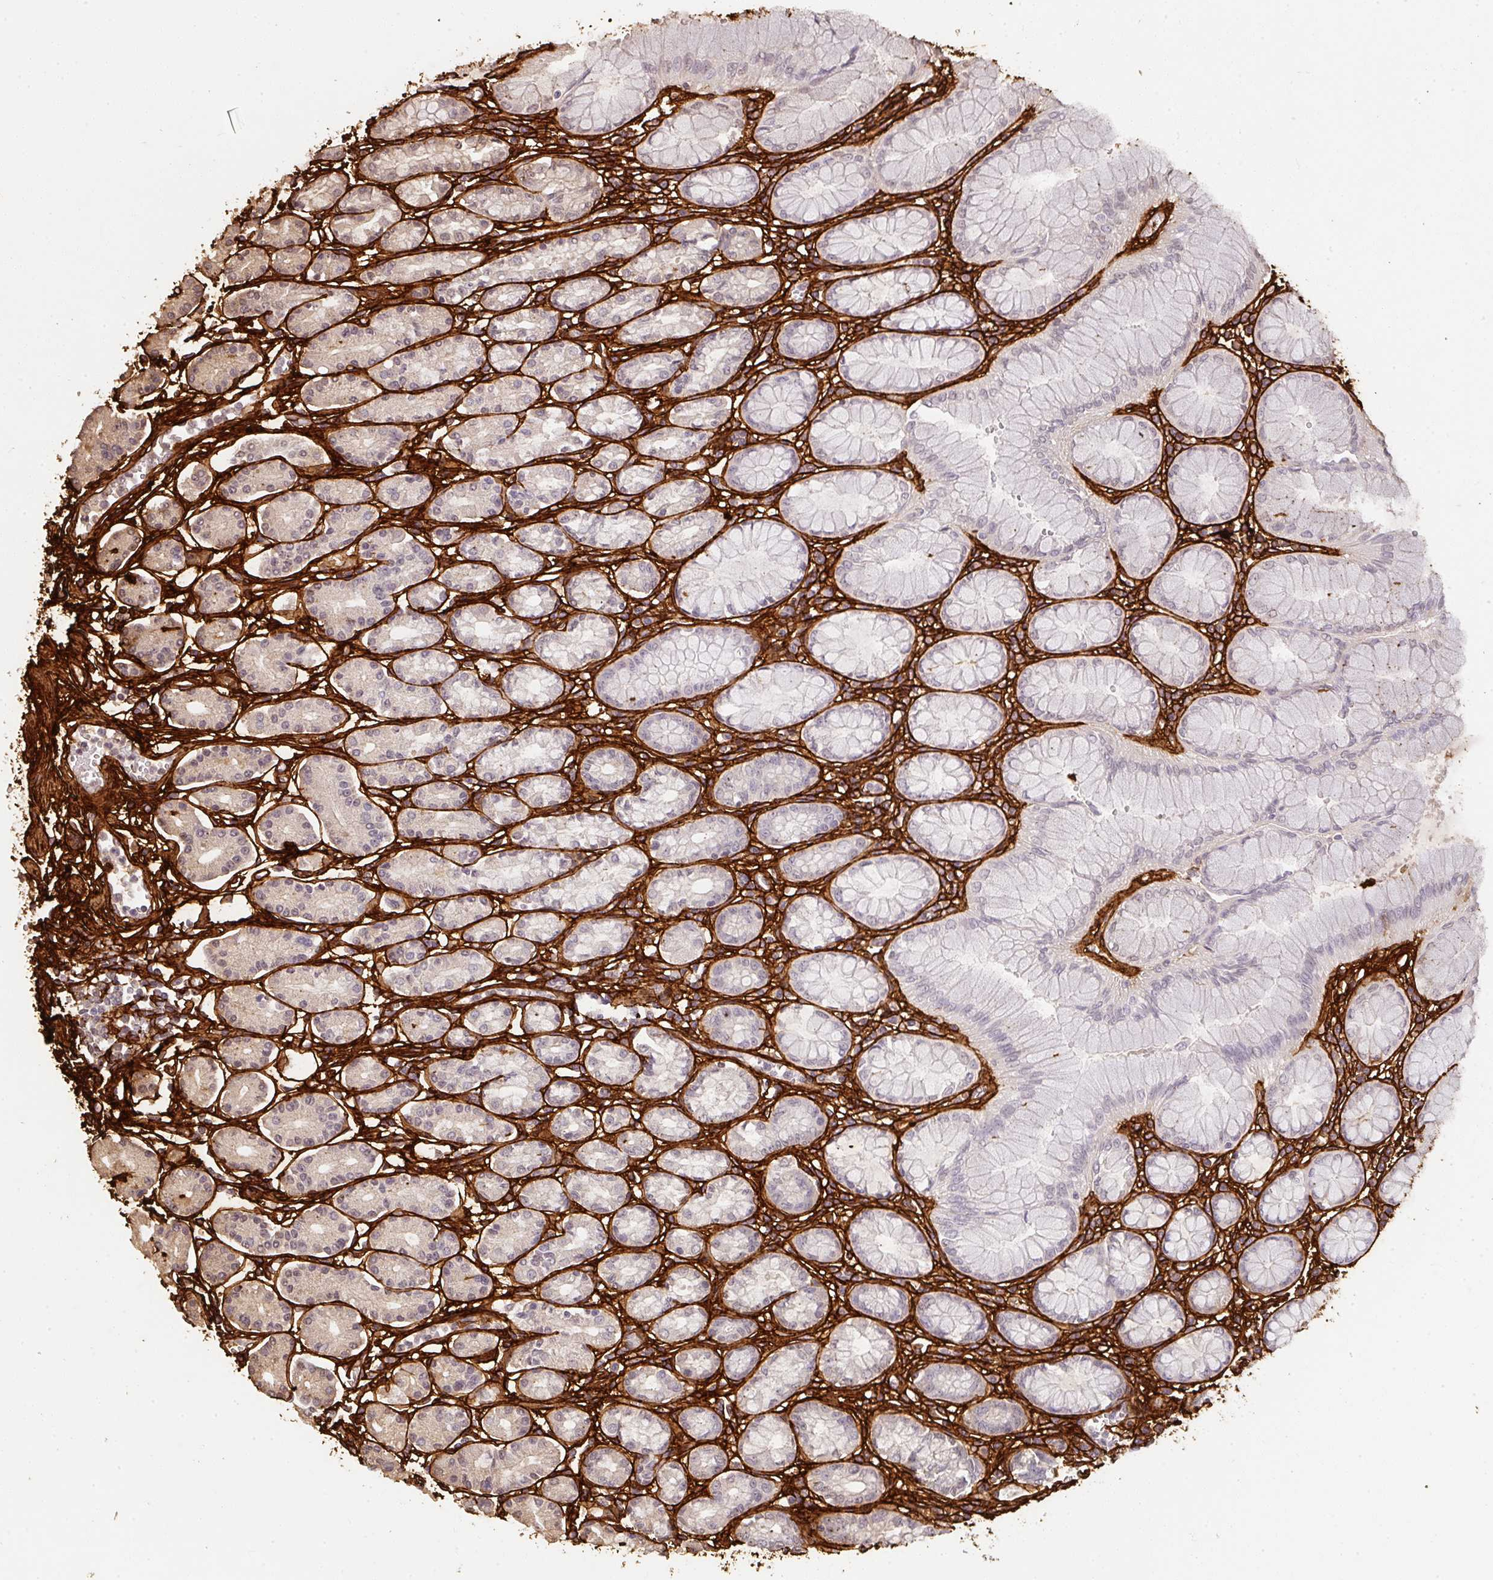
{"staining": {"intensity": "weak", "quantity": "<25%", "location": "cytoplasmic/membranous"}, "tissue": "stomach", "cell_type": "Glandular cells", "image_type": "normal", "snomed": [{"axis": "morphology", "description": "Normal tissue, NOS"}, {"axis": "topography", "description": "Stomach"}], "caption": "The immunohistochemistry micrograph has no significant positivity in glandular cells of stomach. (DAB immunohistochemistry (IHC), high magnification).", "gene": "COL3A1", "patient": {"sex": "female", "age": 62}}